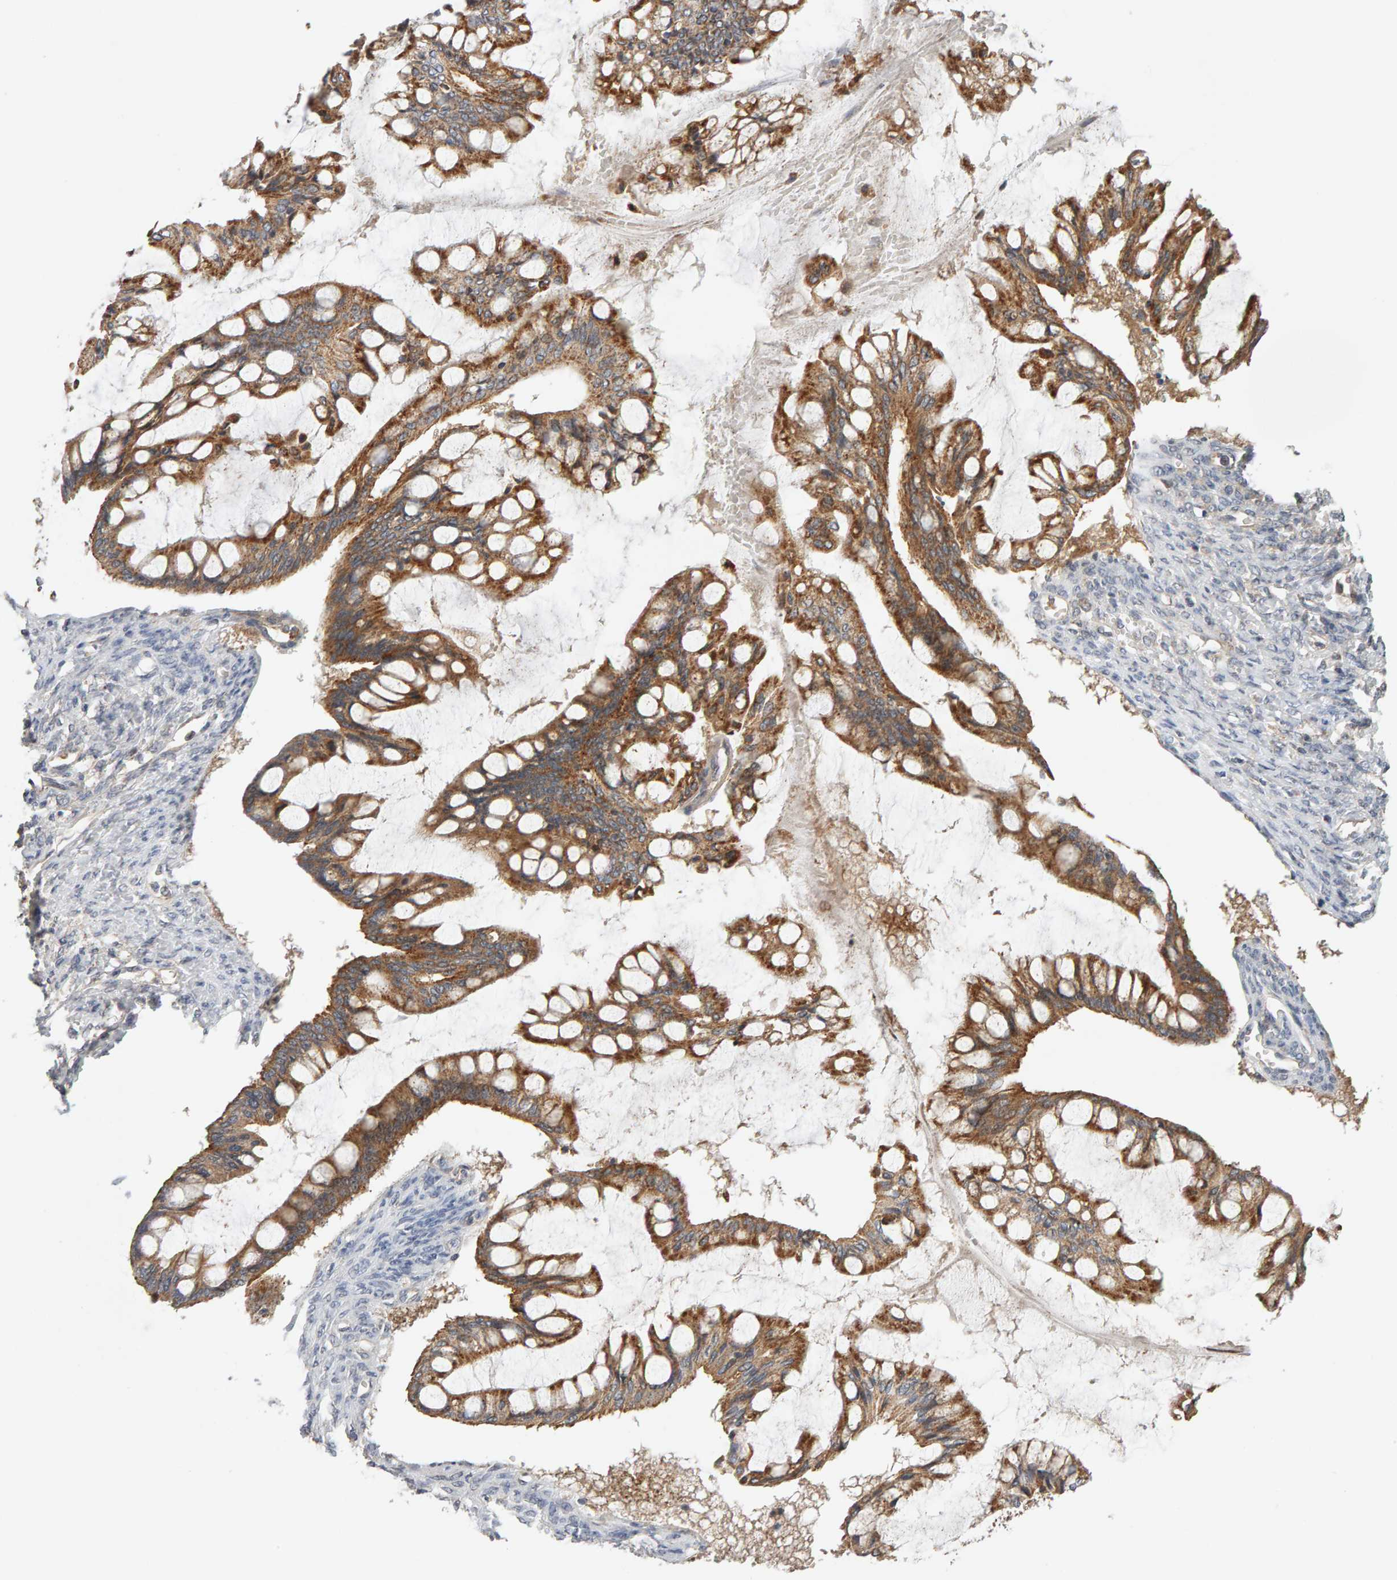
{"staining": {"intensity": "moderate", "quantity": ">75%", "location": "cytoplasmic/membranous"}, "tissue": "ovarian cancer", "cell_type": "Tumor cells", "image_type": "cancer", "snomed": [{"axis": "morphology", "description": "Cystadenocarcinoma, mucinous, NOS"}, {"axis": "topography", "description": "Ovary"}], "caption": "Tumor cells demonstrate moderate cytoplasmic/membranous staining in approximately >75% of cells in ovarian cancer. (Brightfield microscopy of DAB IHC at high magnification).", "gene": "DNAJC7", "patient": {"sex": "female", "age": 73}}